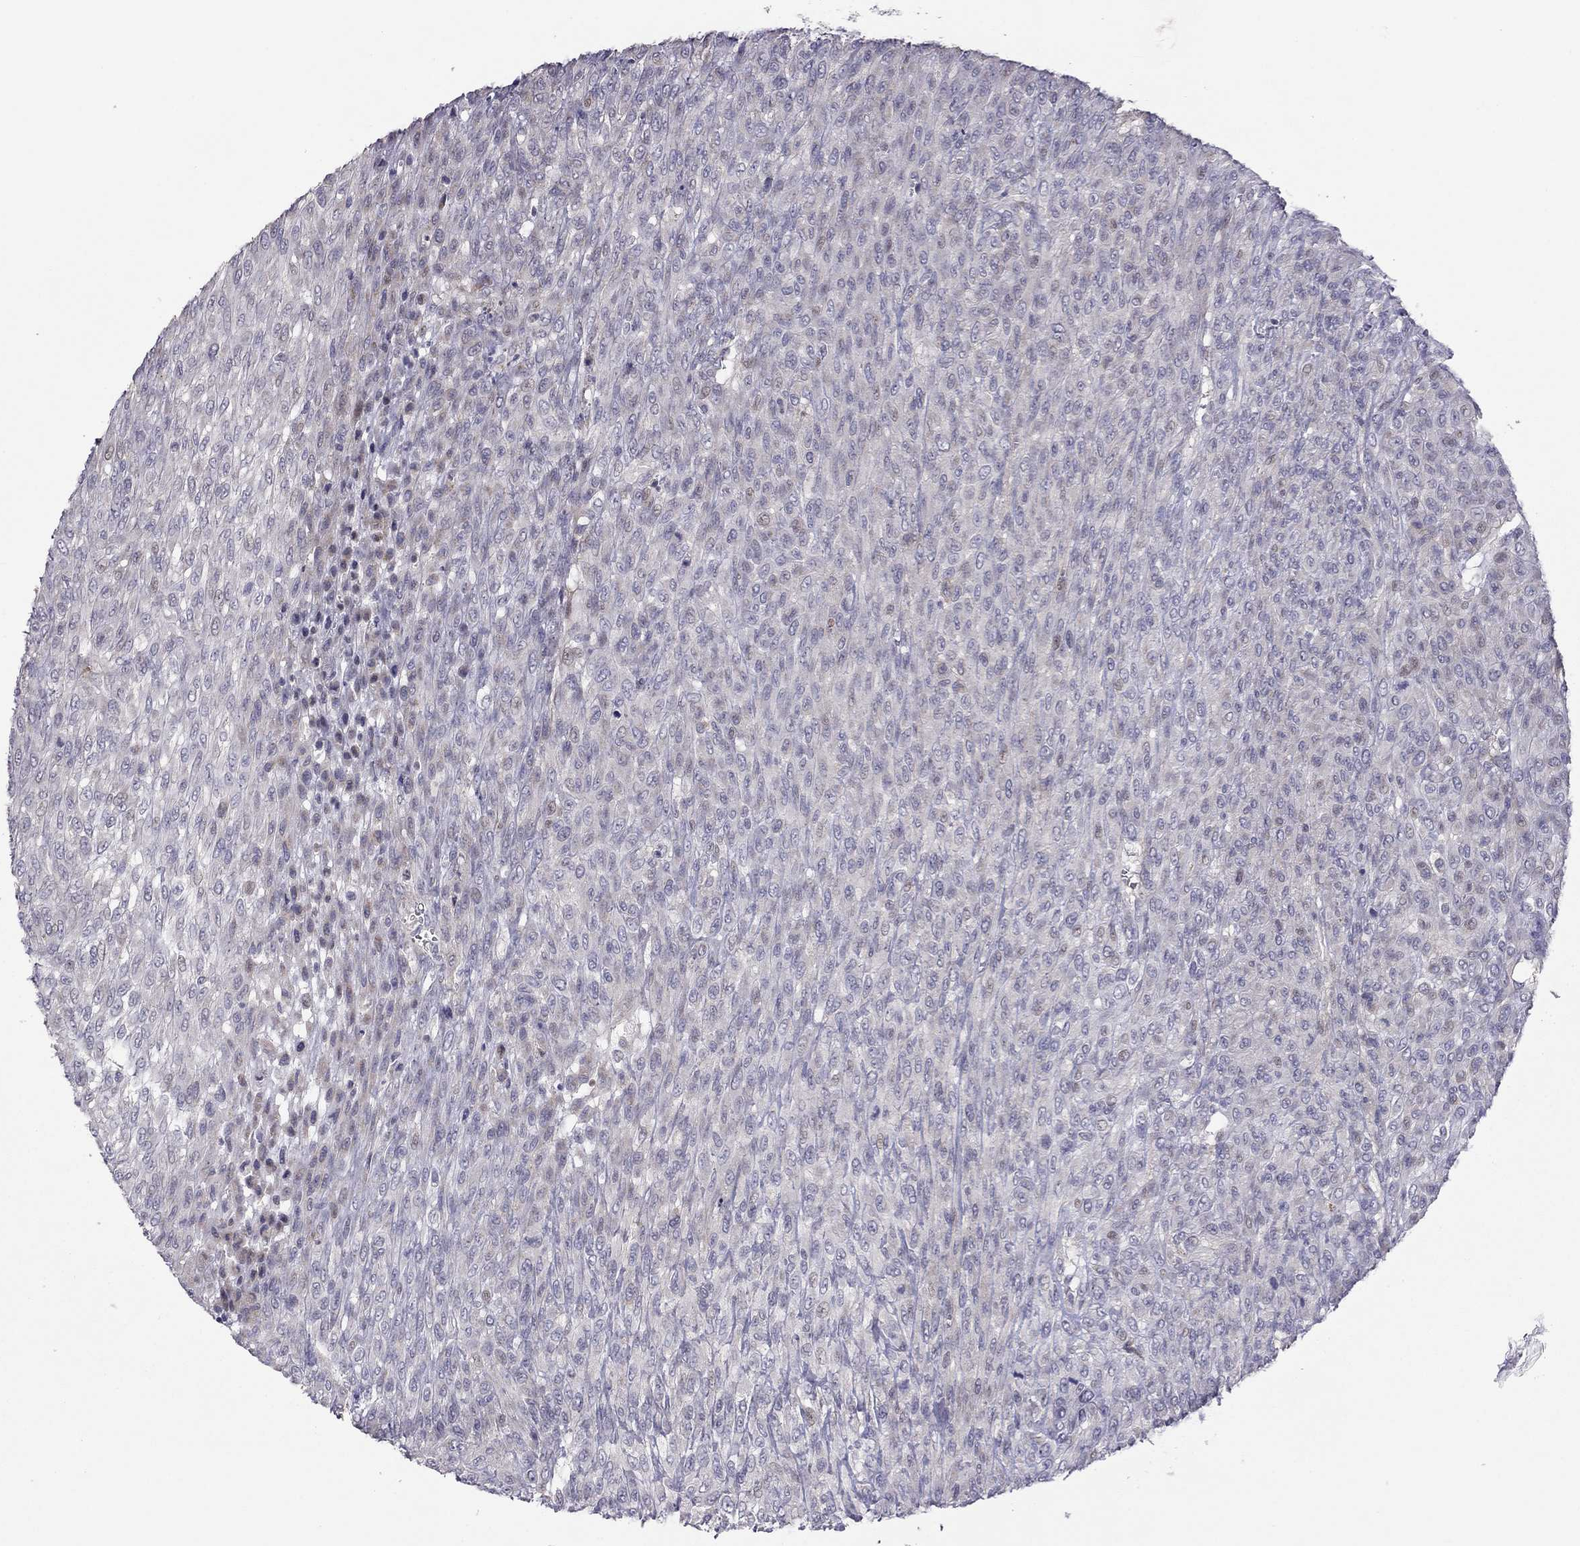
{"staining": {"intensity": "negative", "quantity": "none", "location": "none"}, "tissue": "renal cancer", "cell_type": "Tumor cells", "image_type": "cancer", "snomed": [{"axis": "morphology", "description": "Adenocarcinoma, NOS"}, {"axis": "topography", "description": "Kidney"}], "caption": "A micrograph of human renal adenocarcinoma is negative for staining in tumor cells.", "gene": "SYTL2", "patient": {"sex": "male", "age": 58}}